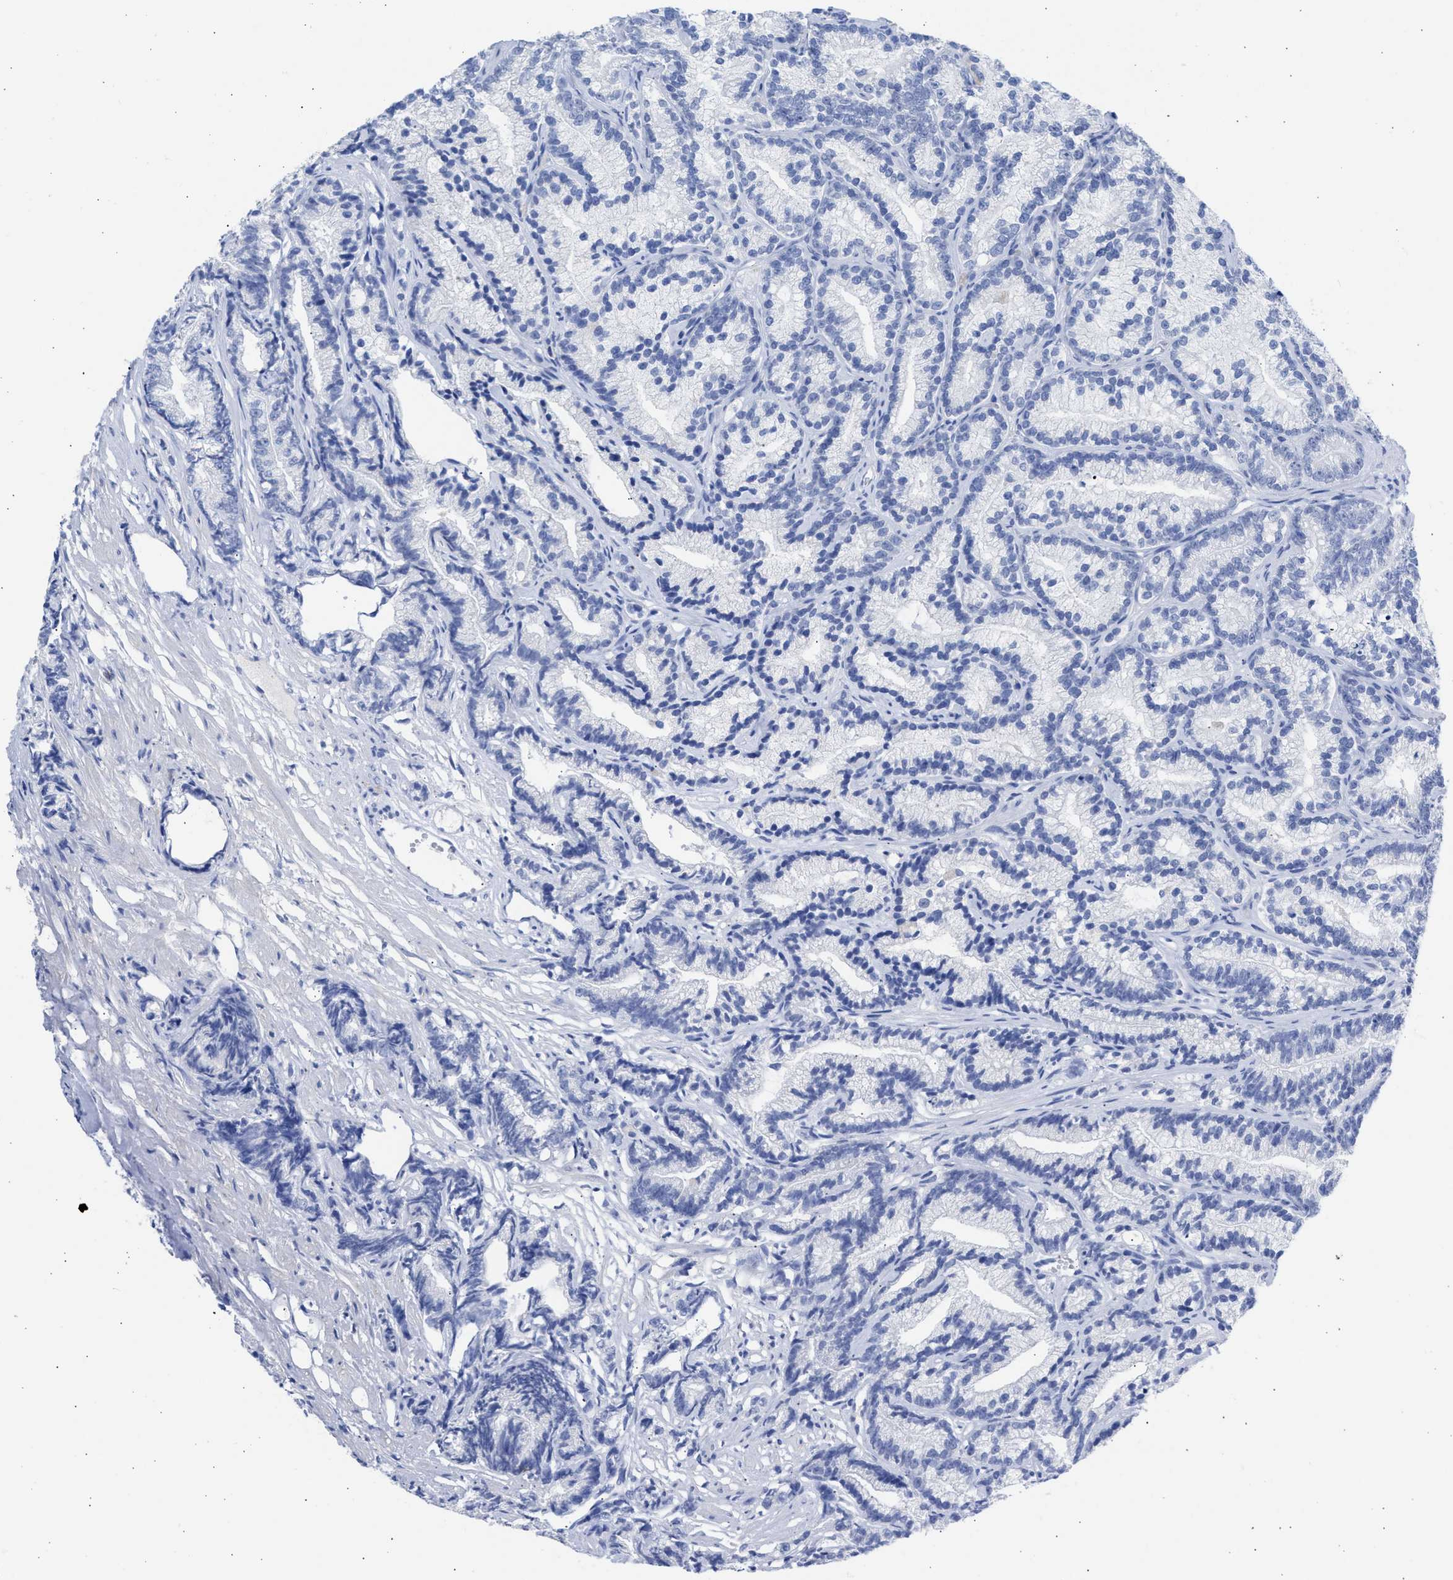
{"staining": {"intensity": "negative", "quantity": "none", "location": "none"}, "tissue": "prostate cancer", "cell_type": "Tumor cells", "image_type": "cancer", "snomed": [{"axis": "morphology", "description": "Adenocarcinoma, Low grade"}, {"axis": "topography", "description": "Prostate"}], "caption": "This is a photomicrograph of immunohistochemistry (IHC) staining of prostate cancer, which shows no expression in tumor cells.", "gene": "NCAM1", "patient": {"sex": "male", "age": 89}}